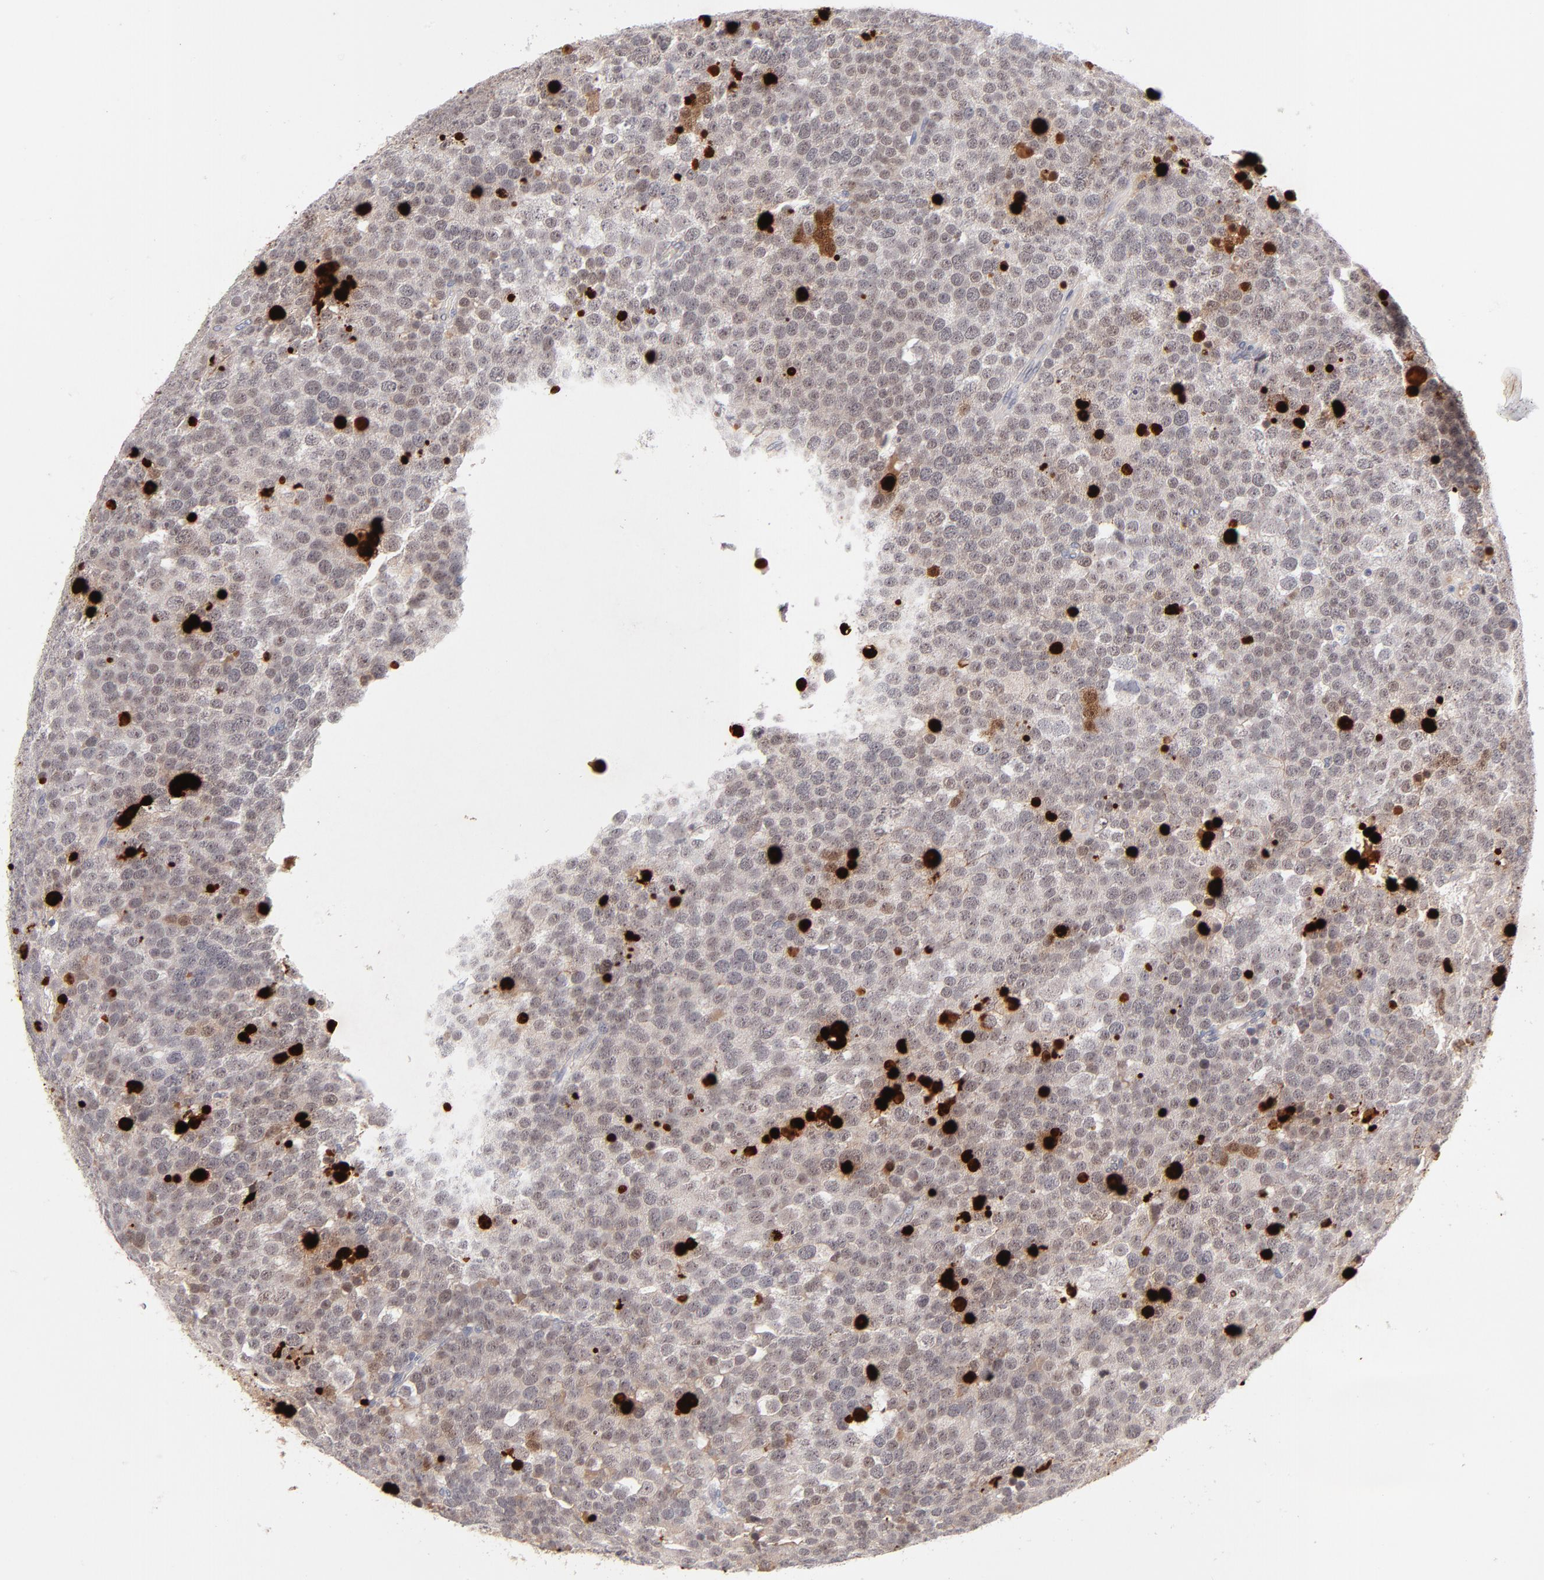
{"staining": {"intensity": "moderate", "quantity": "<25%", "location": "cytoplasmic/membranous,nuclear"}, "tissue": "testis cancer", "cell_type": "Tumor cells", "image_type": "cancer", "snomed": [{"axis": "morphology", "description": "Seminoma, NOS"}, {"axis": "topography", "description": "Testis"}], "caption": "Immunohistochemistry (DAB) staining of human seminoma (testis) reveals moderate cytoplasmic/membranous and nuclear protein expression in approximately <25% of tumor cells.", "gene": "PARP1", "patient": {"sex": "male", "age": 71}}